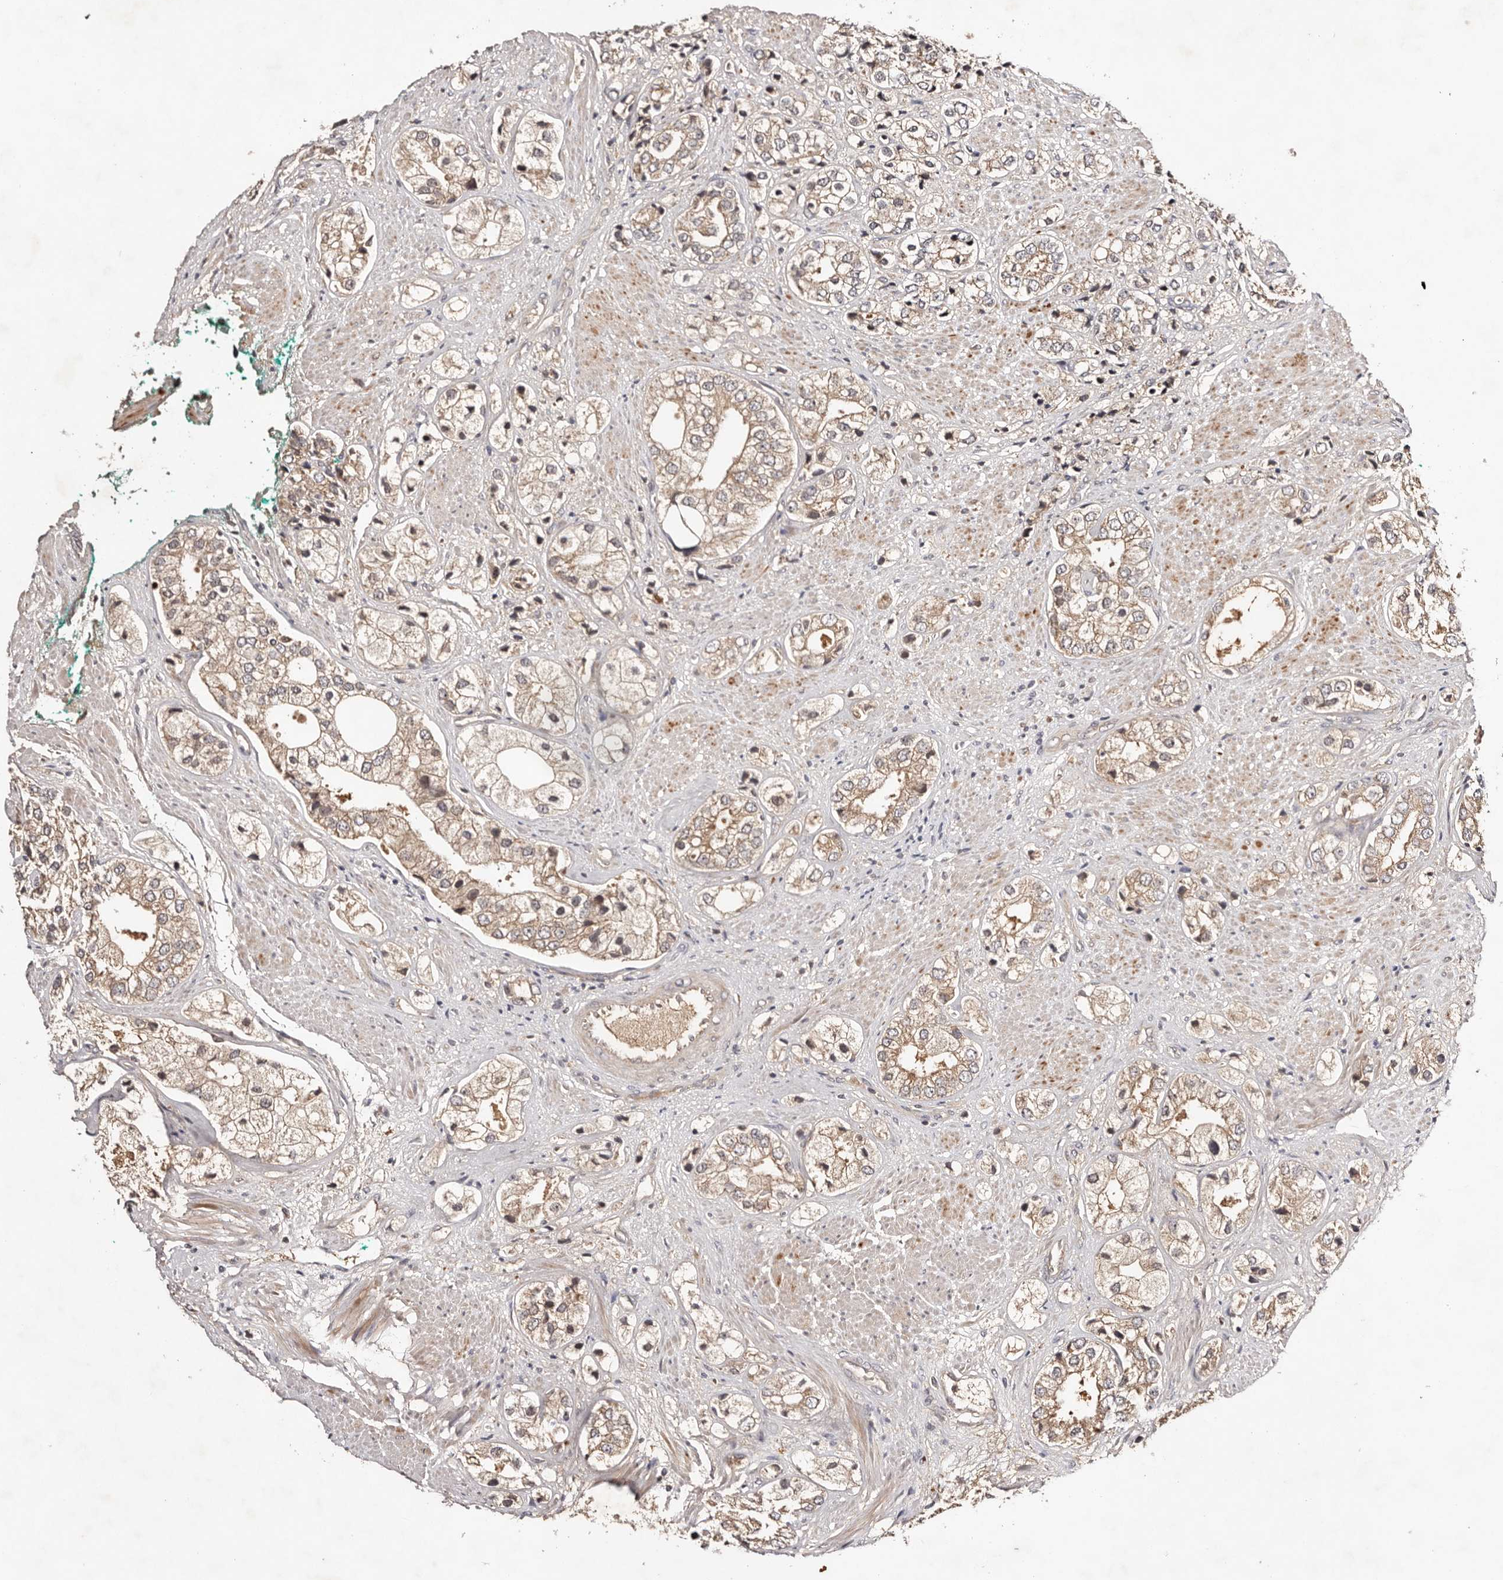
{"staining": {"intensity": "weak", "quantity": ">75%", "location": "cytoplasmic/membranous"}, "tissue": "prostate cancer", "cell_type": "Tumor cells", "image_type": "cancer", "snomed": [{"axis": "morphology", "description": "Adenocarcinoma, High grade"}, {"axis": "topography", "description": "Prostate"}], "caption": "Immunohistochemical staining of prostate adenocarcinoma (high-grade) exhibits low levels of weak cytoplasmic/membranous staining in about >75% of tumor cells. (Brightfield microscopy of DAB IHC at high magnification).", "gene": "PKIB", "patient": {"sex": "male", "age": 50}}